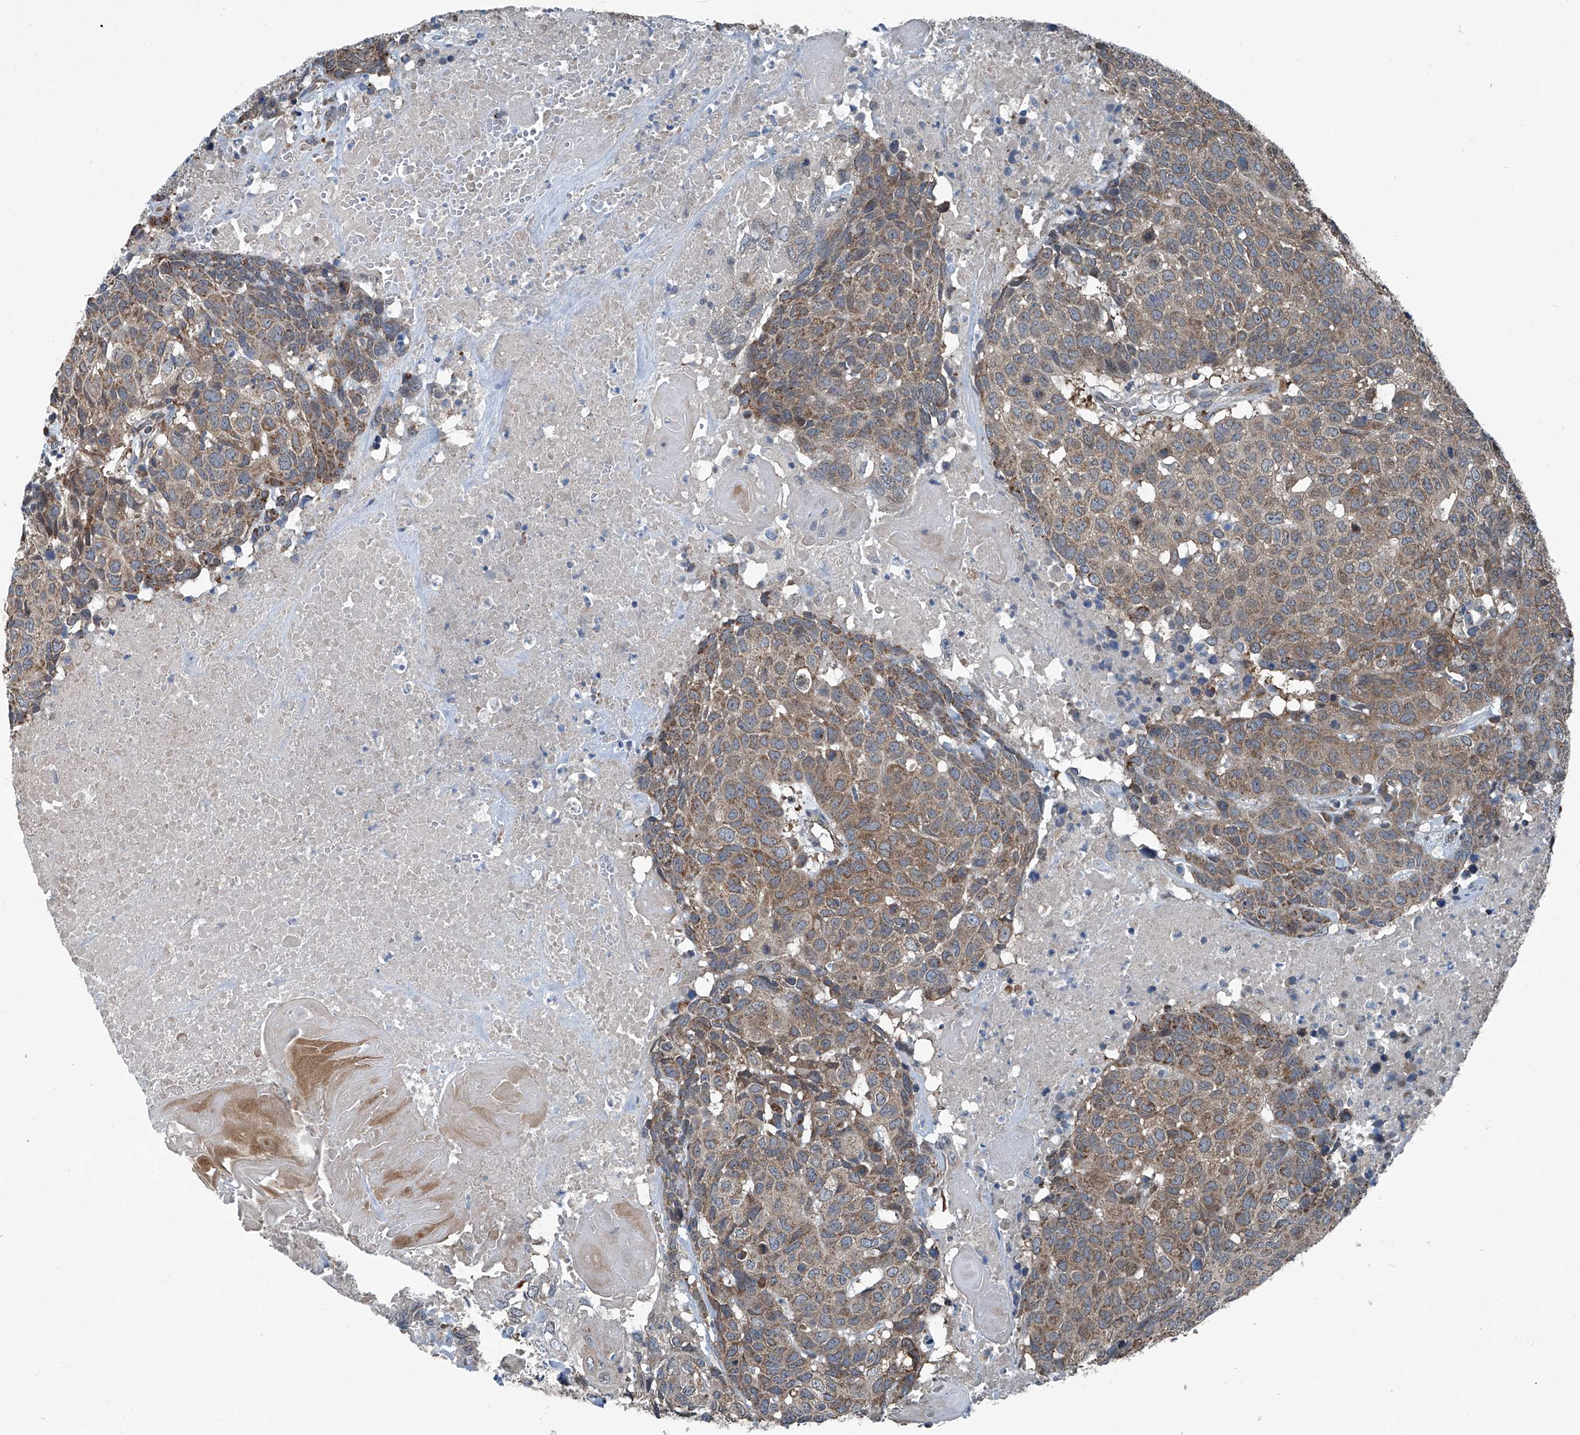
{"staining": {"intensity": "moderate", "quantity": ">75%", "location": "cytoplasmic/membranous"}, "tissue": "head and neck cancer", "cell_type": "Tumor cells", "image_type": "cancer", "snomed": [{"axis": "morphology", "description": "Squamous cell carcinoma, NOS"}, {"axis": "topography", "description": "Head-Neck"}], "caption": "Protein staining of head and neck cancer (squamous cell carcinoma) tissue reveals moderate cytoplasmic/membranous positivity in approximately >75% of tumor cells.", "gene": "SENP2", "patient": {"sex": "male", "age": 66}}